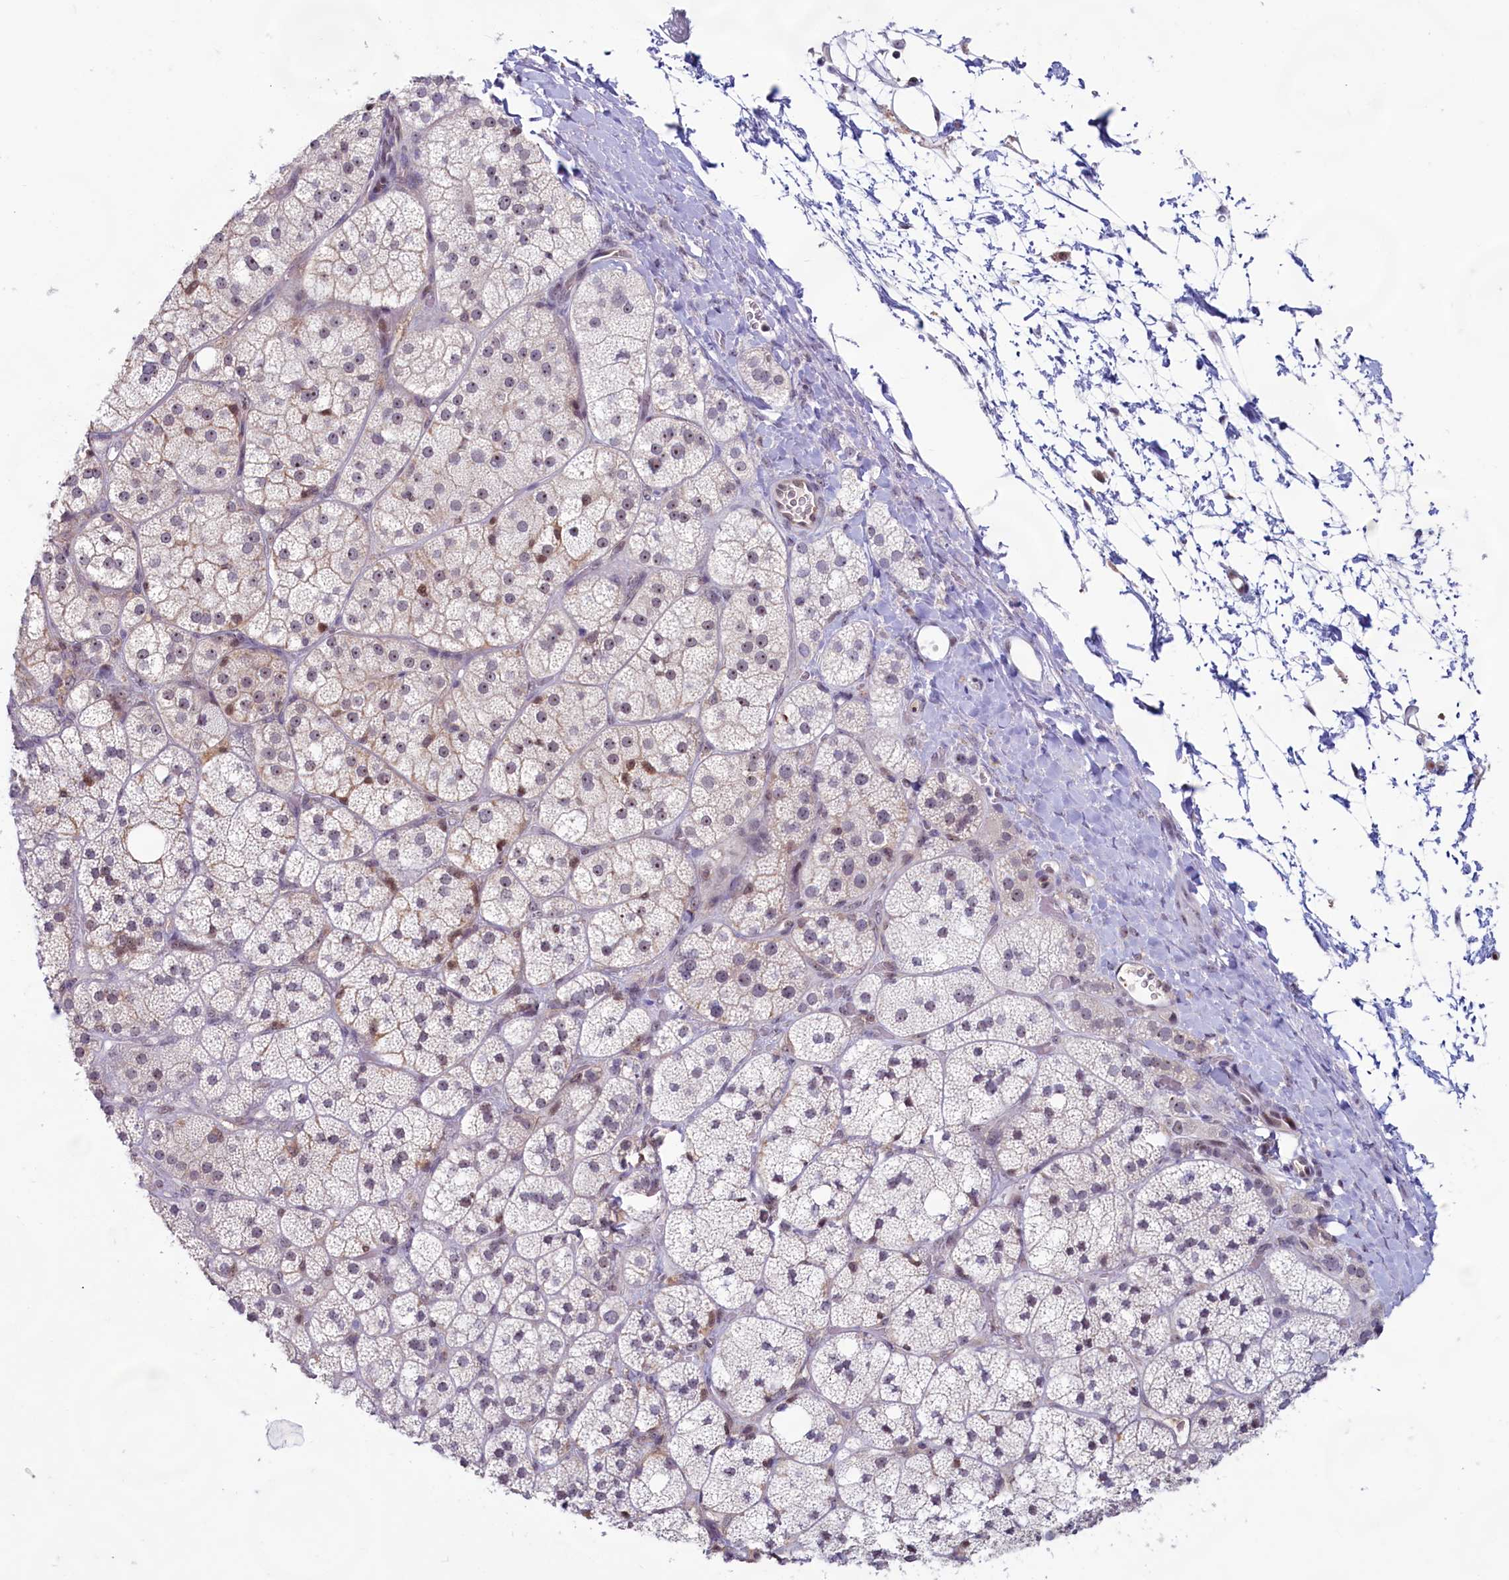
{"staining": {"intensity": "weak", "quantity": "<25%", "location": "cytoplasmic/membranous,nuclear"}, "tissue": "adrenal gland", "cell_type": "Glandular cells", "image_type": "normal", "snomed": [{"axis": "morphology", "description": "Normal tissue, NOS"}, {"axis": "topography", "description": "Adrenal gland"}], "caption": "Image shows no significant protein positivity in glandular cells of normal adrenal gland. (Immunohistochemistry, brightfield microscopy, high magnification).", "gene": "C1D", "patient": {"sex": "male", "age": 61}}